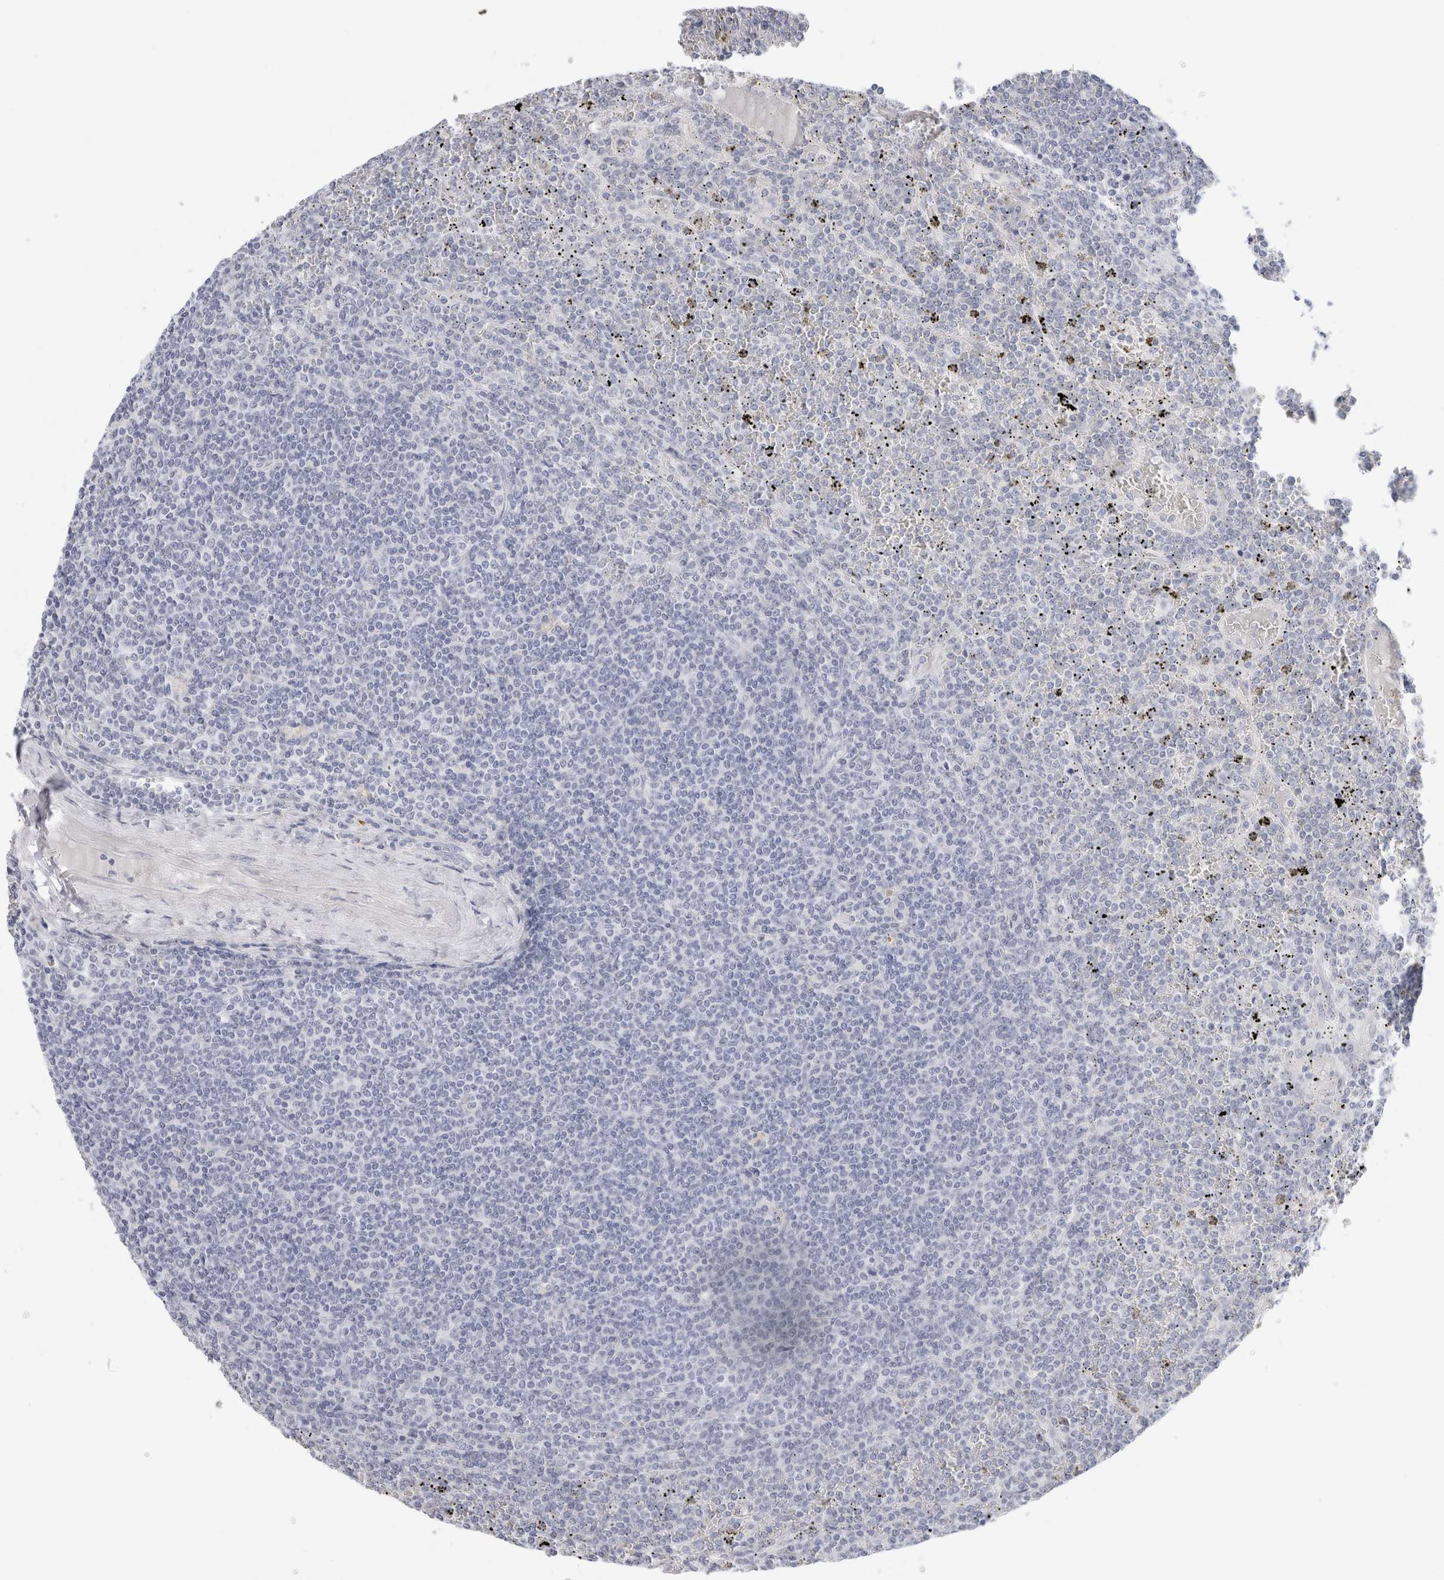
{"staining": {"intensity": "negative", "quantity": "none", "location": "none"}, "tissue": "lymphoma", "cell_type": "Tumor cells", "image_type": "cancer", "snomed": [{"axis": "morphology", "description": "Malignant lymphoma, non-Hodgkin's type, Low grade"}, {"axis": "topography", "description": "Spleen"}], "caption": "Protein analysis of malignant lymphoma, non-Hodgkin's type (low-grade) reveals no significant expression in tumor cells.", "gene": "MUC15", "patient": {"sex": "female", "age": 19}}